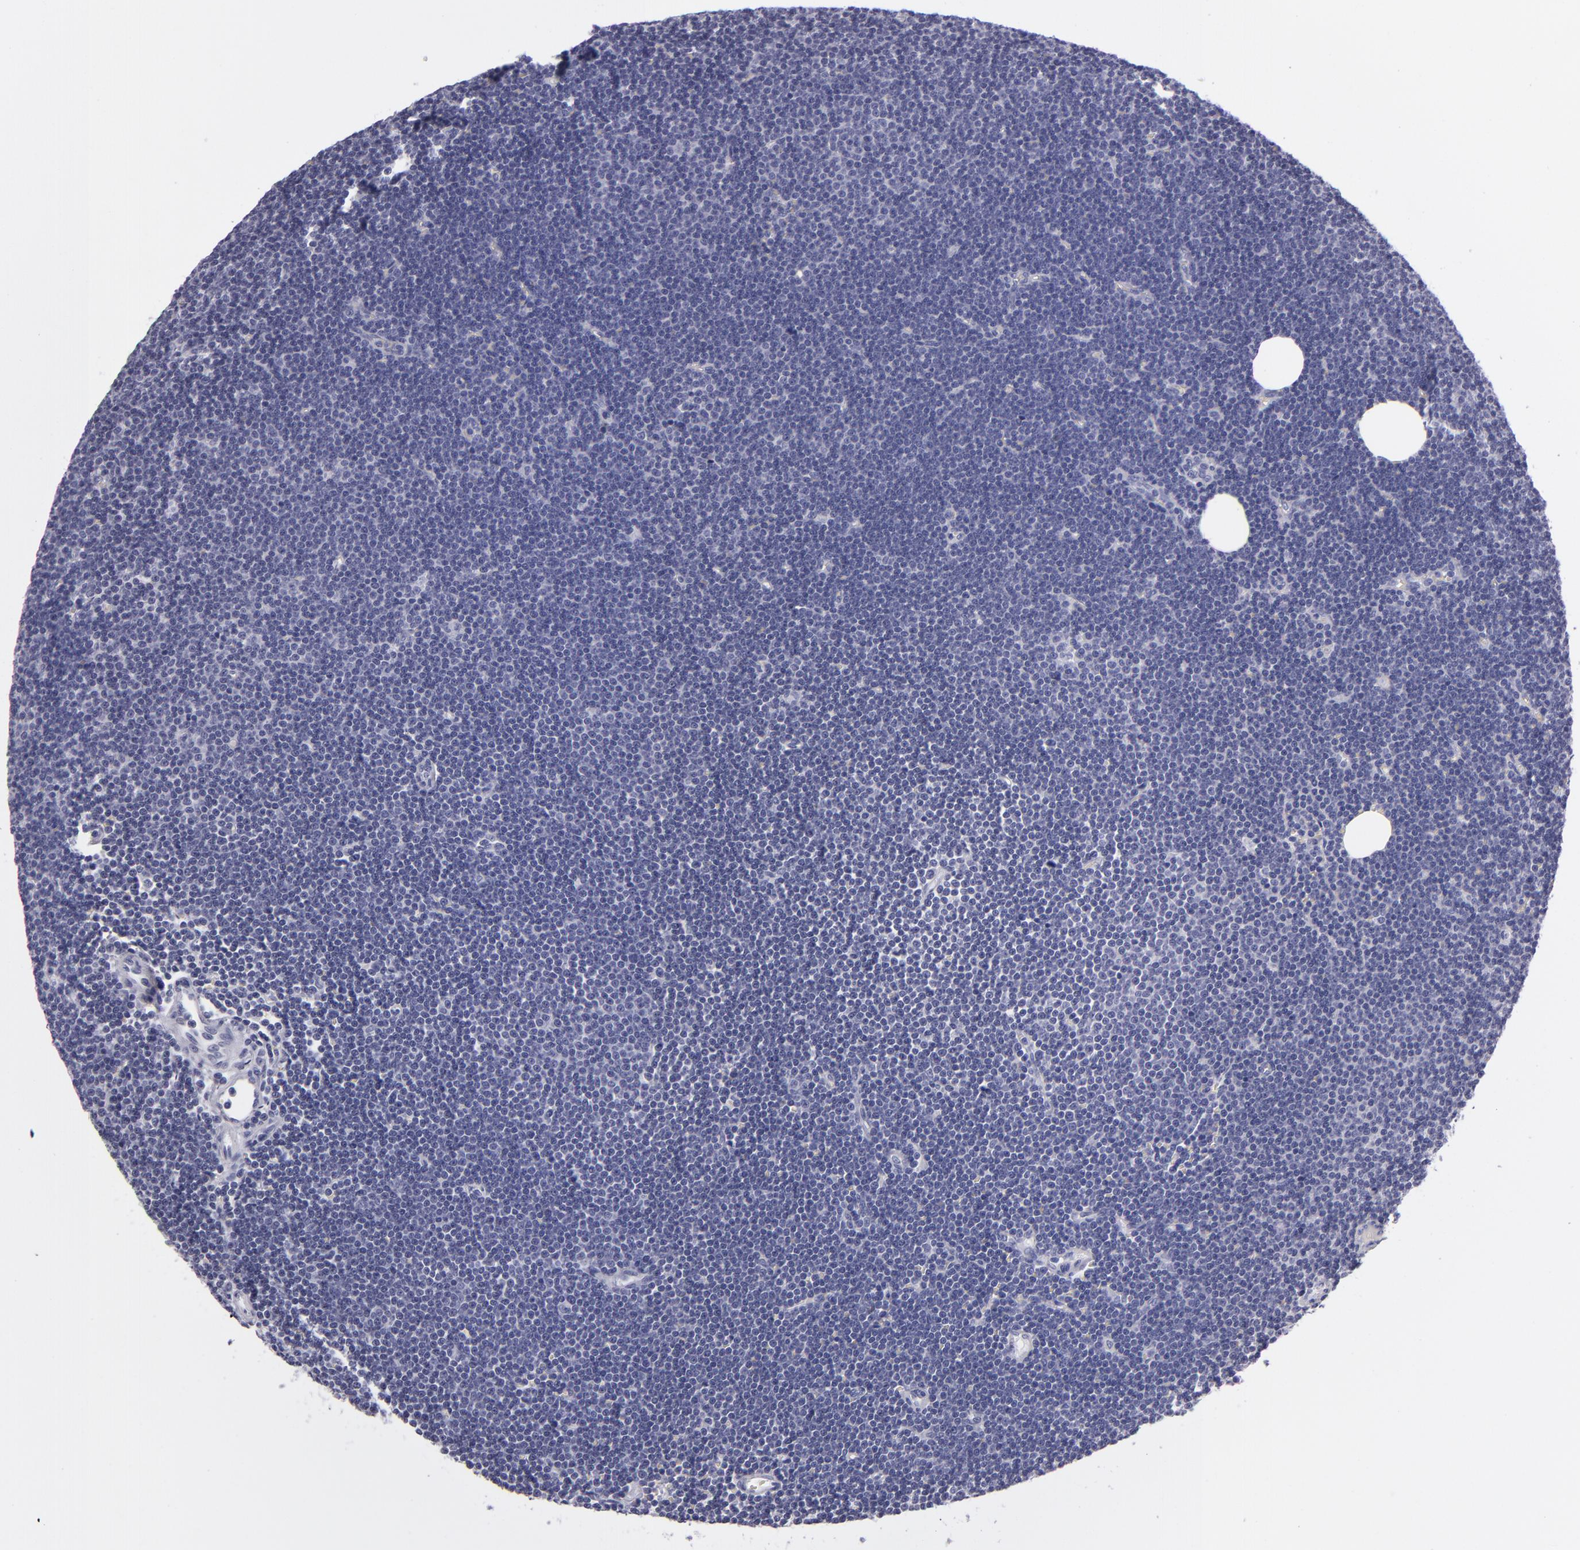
{"staining": {"intensity": "negative", "quantity": "none", "location": "none"}, "tissue": "lymphoma", "cell_type": "Tumor cells", "image_type": "cancer", "snomed": [{"axis": "morphology", "description": "Malignant lymphoma, non-Hodgkin's type, Low grade"}, {"axis": "topography", "description": "Lymph node"}], "caption": "Protein analysis of lymphoma exhibits no significant staining in tumor cells.", "gene": "VIL1", "patient": {"sex": "female", "age": 73}}